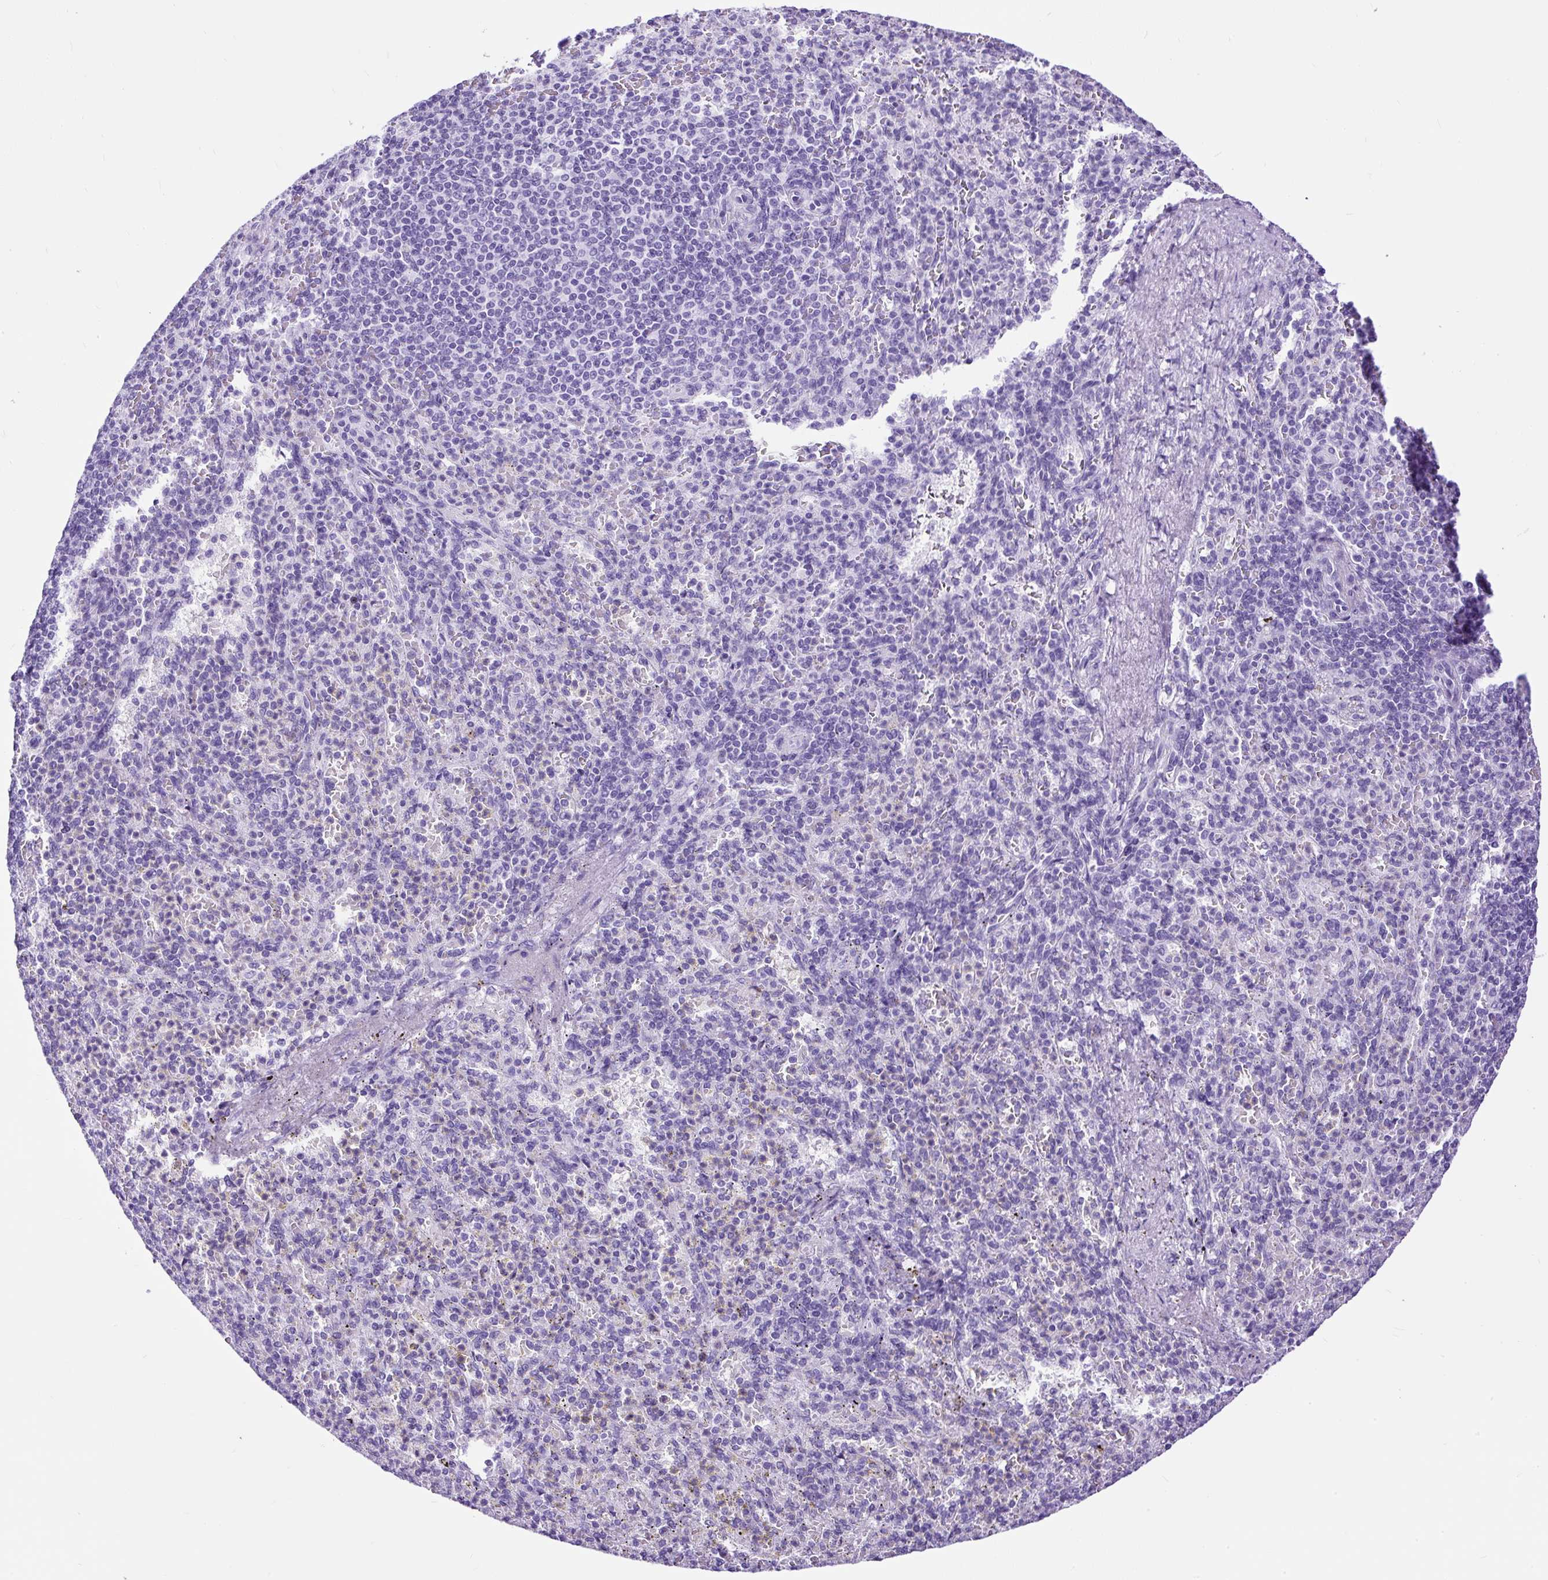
{"staining": {"intensity": "negative", "quantity": "none", "location": "none"}, "tissue": "spleen", "cell_type": "Cells in red pulp", "image_type": "normal", "snomed": [{"axis": "morphology", "description": "Normal tissue, NOS"}, {"axis": "topography", "description": "Spleen"}], "caption": "An image of spleen stained for a protein displays no brown staining in cells in red pulp.", "gene": "CEL", "patient": {"sex": "female", "age": 74}}